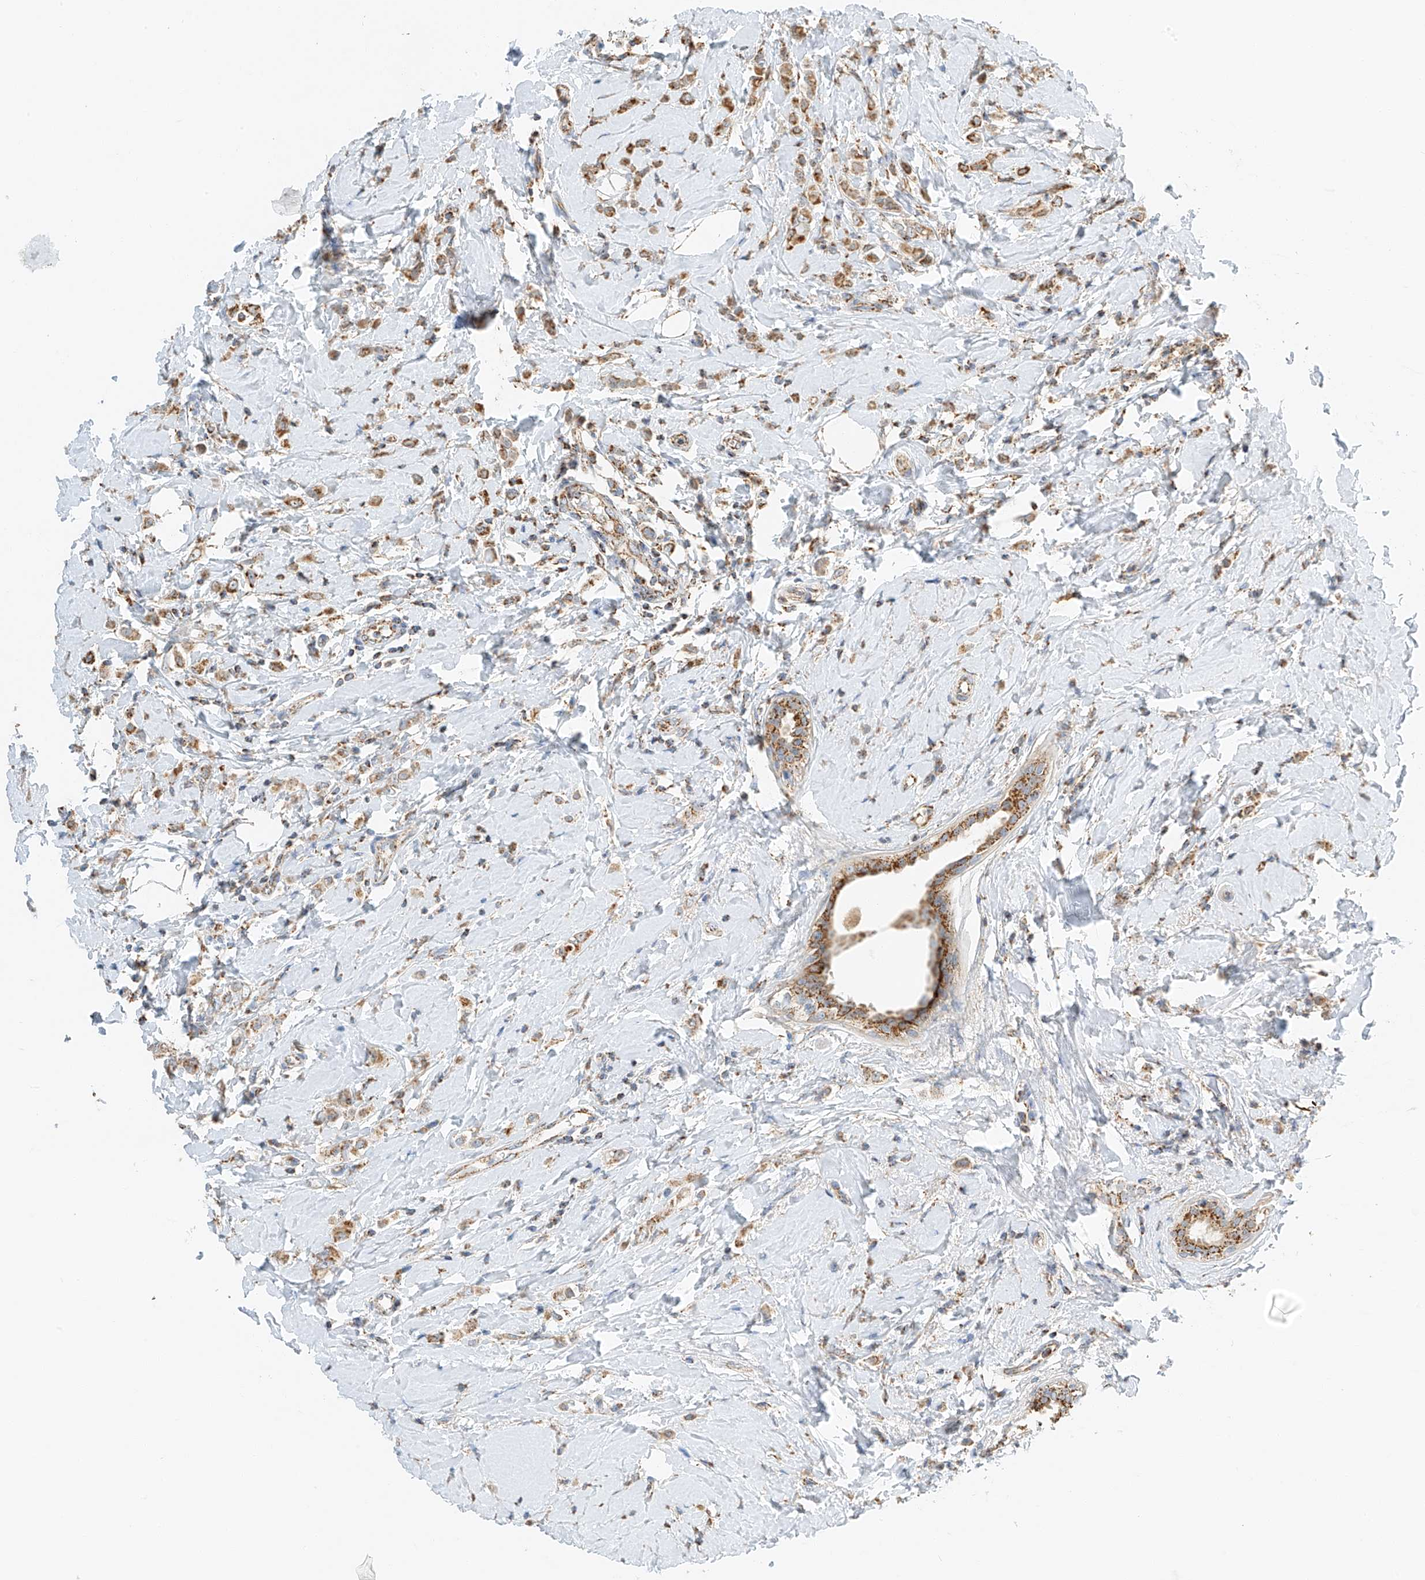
{"staining": {"intensity": "moderate", "quantity": ">75%", "location": "cytoplasmic/membranous"}, "tissue": "breast cancer", "cell_type": "Tumor cells", "image_type": "cancer", "snomed": [{"axis": "morphology", "description": "Lobular carcinoma"}, {"axis": "topography", "description": "Breast"}], "caption": "Breast lobular carcinoma stained with a protein marker shows moderate staining in tumor cells.", "gene": "YIPF7", "patient": {"sex": "female", "age": 47}}